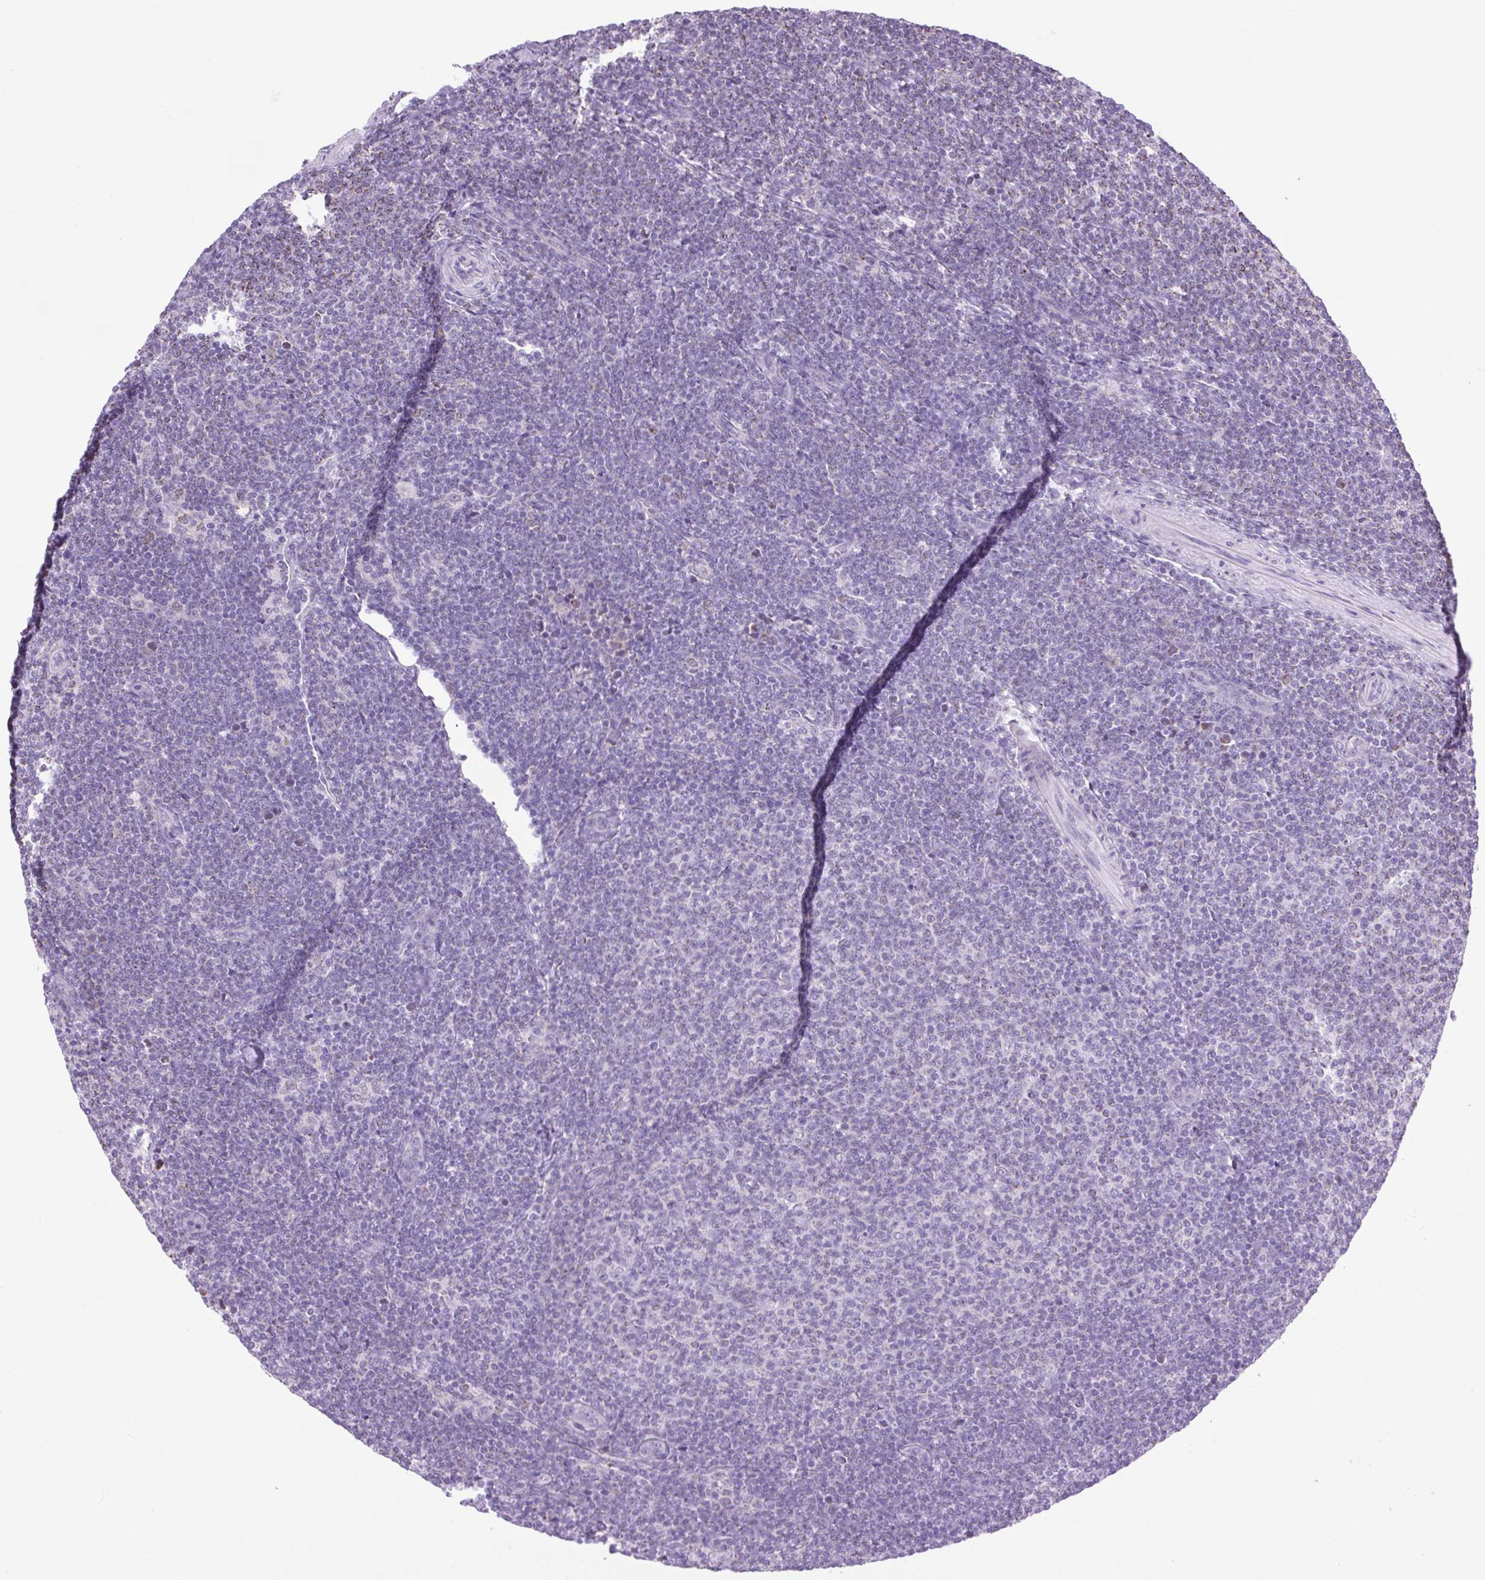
{"staining": {"intensity": "negative", "quantity": "none", "location": "none"}, "tissue": "lymphoma", "cell_type": "Tumor cells", "image_type": "cancer", "snomed": [{"axis": "morphology", "description": "Malignant lymphoma, non-Hodgkin's type, Low grade"}, {"axis": "topography", "description": "Lymph node"}], "caption": "There is no significant positivity in tumor cells of malignant lymphoma, non-Hodgkin's type (low-grade). (Stains: DAB immunohistochemistry with hematoxylin counter stain, Microscopy: brightfield microscopy at high magnification).", "gene": "SCO2", "patient": {"sex": "male", "age": 66}}